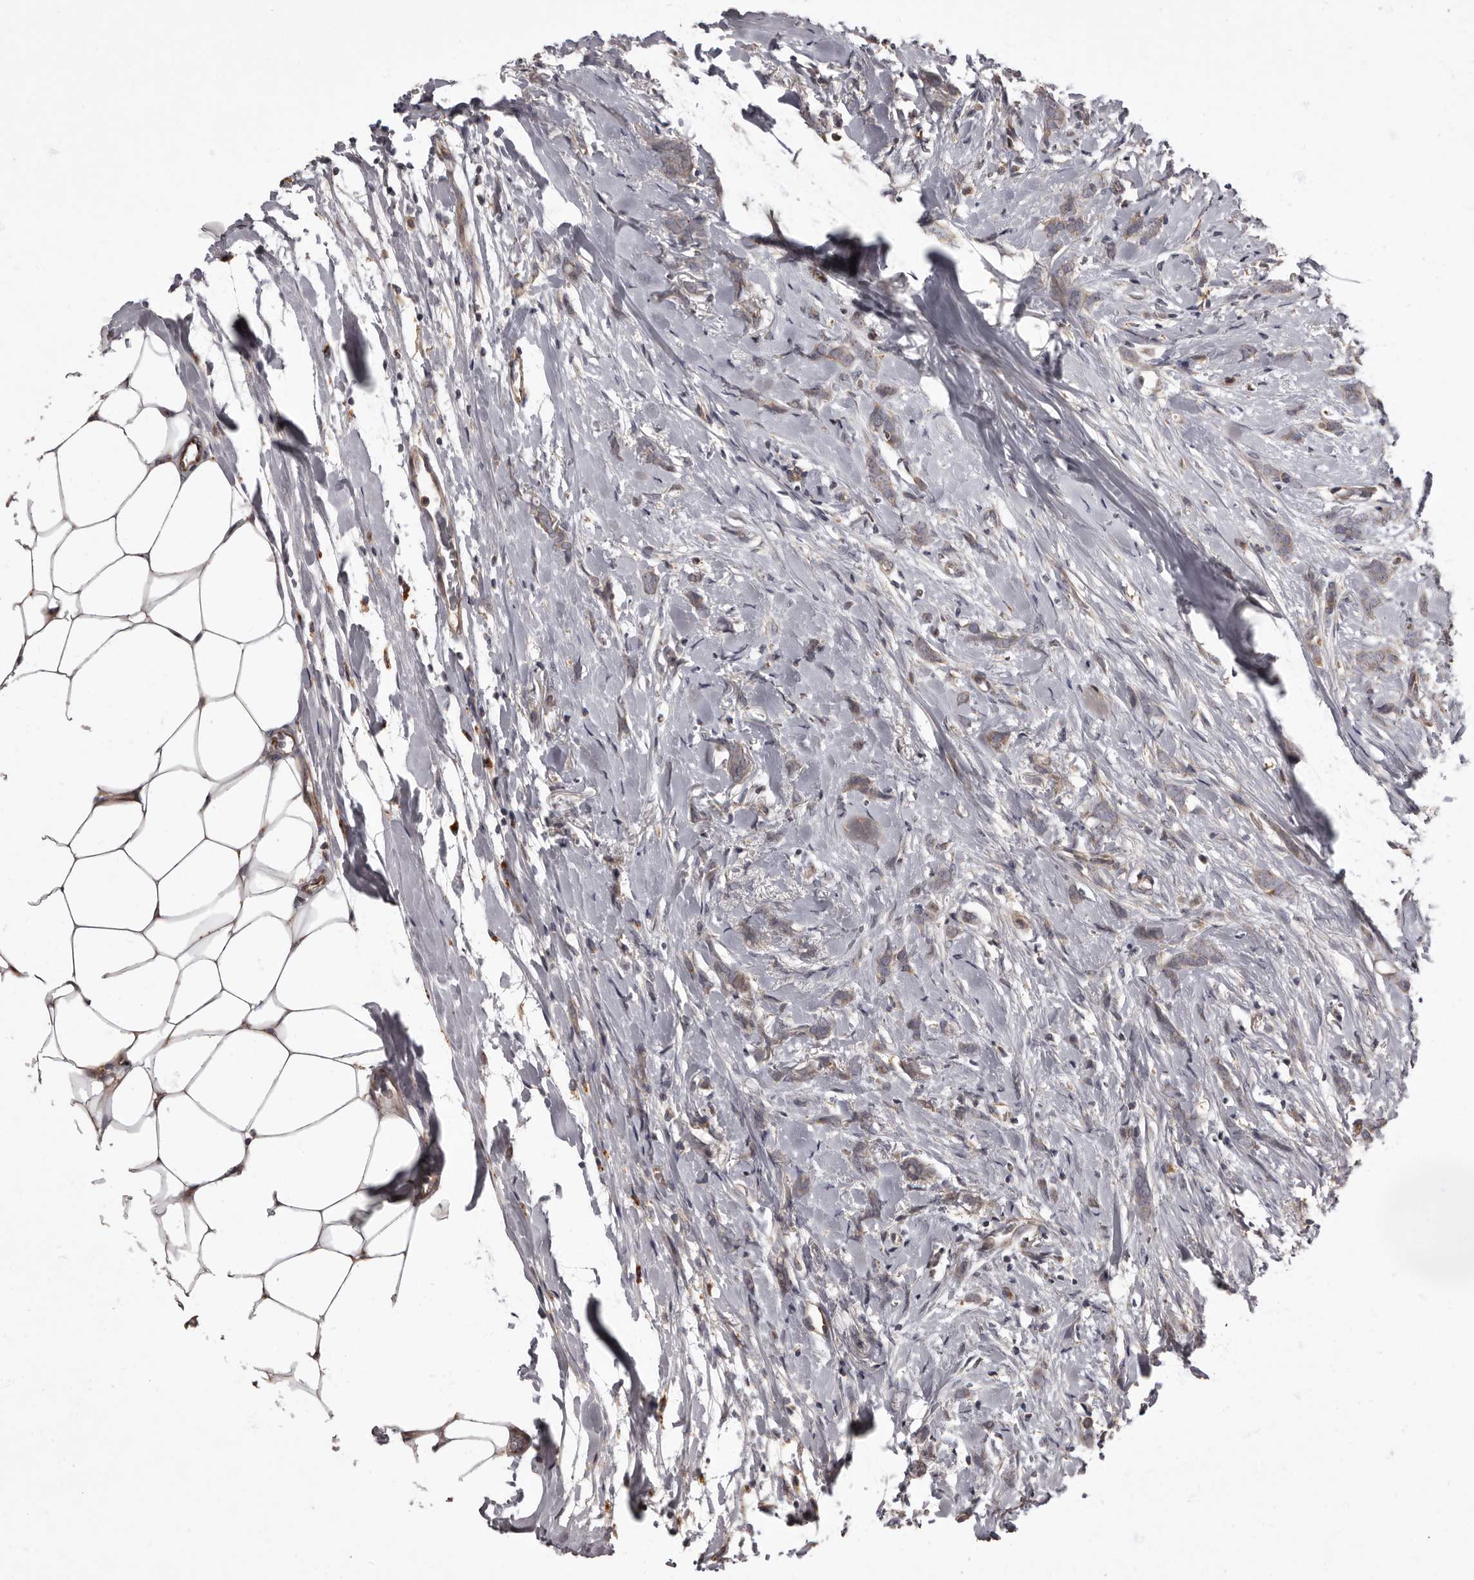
{"staining": {"intensity": "weak", "quantity": ">75%", "location": "cytoplasmic/membranous"}, "tissue": "breast cancer", "cell_type": "Tumor cells", "image_type": "cancer", "snomed": [{"axis": "morphology", "description": "Lobular carcinoma, in situ"}, {"axis": "morphology", "description": "Lobular carcinoma"}, {"axis": "topography", "description": "Breast"}], "caption": "Breast lobular carcinoma in situ stained with IHC demonstrates weak cytoplasmic/membranous positivity in about >75% of tumor cells. (DAB (3,3'-diaminobenzidine) IHC, brown staining for protein, blue staining for nuclei).", "gene": "ADCY2", "patient": {"sex": "female", "age": 41}}